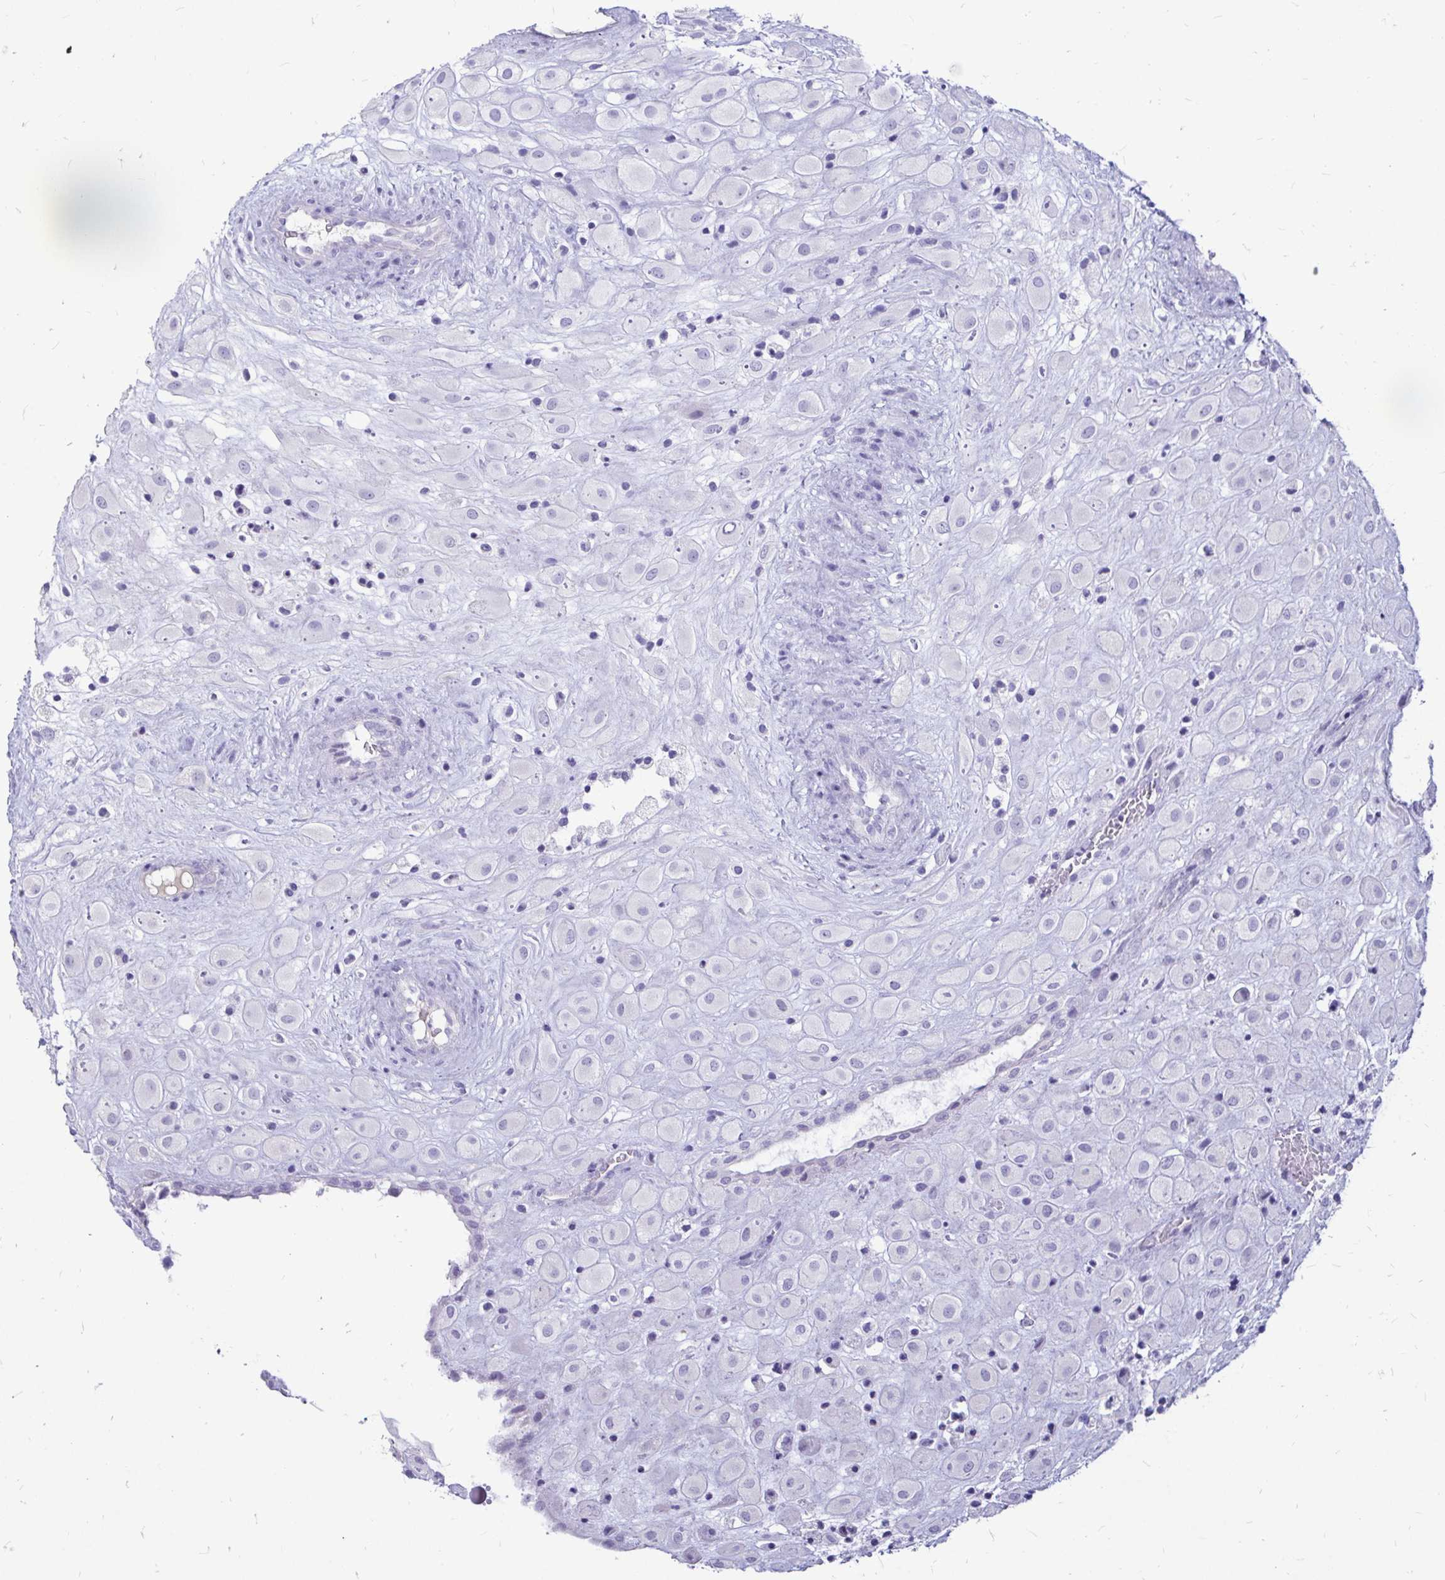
{"staining": {"intensity": "negative", "quantity": "none", "location": "none"}, "tissue": "placenta", "cell_type": "Decidual cells", "image_type": "normal", "snomed": [{"axis": "morphology", "description": "Normal tissue, NOS"}, {"axis": "topography", "description": "Placenta"}], "caption": "A high-resolution micrograph shows immunohistochemistry (IHC) staining of unremarkable placenta, which exhibits no significant positivity in decidual cells. (DAB (3,3'-diaminobenzidine) immunohistochemistry, high magnification).", "gene": "NANOGNB", "patient": {"sex": "female", "age": 24}}